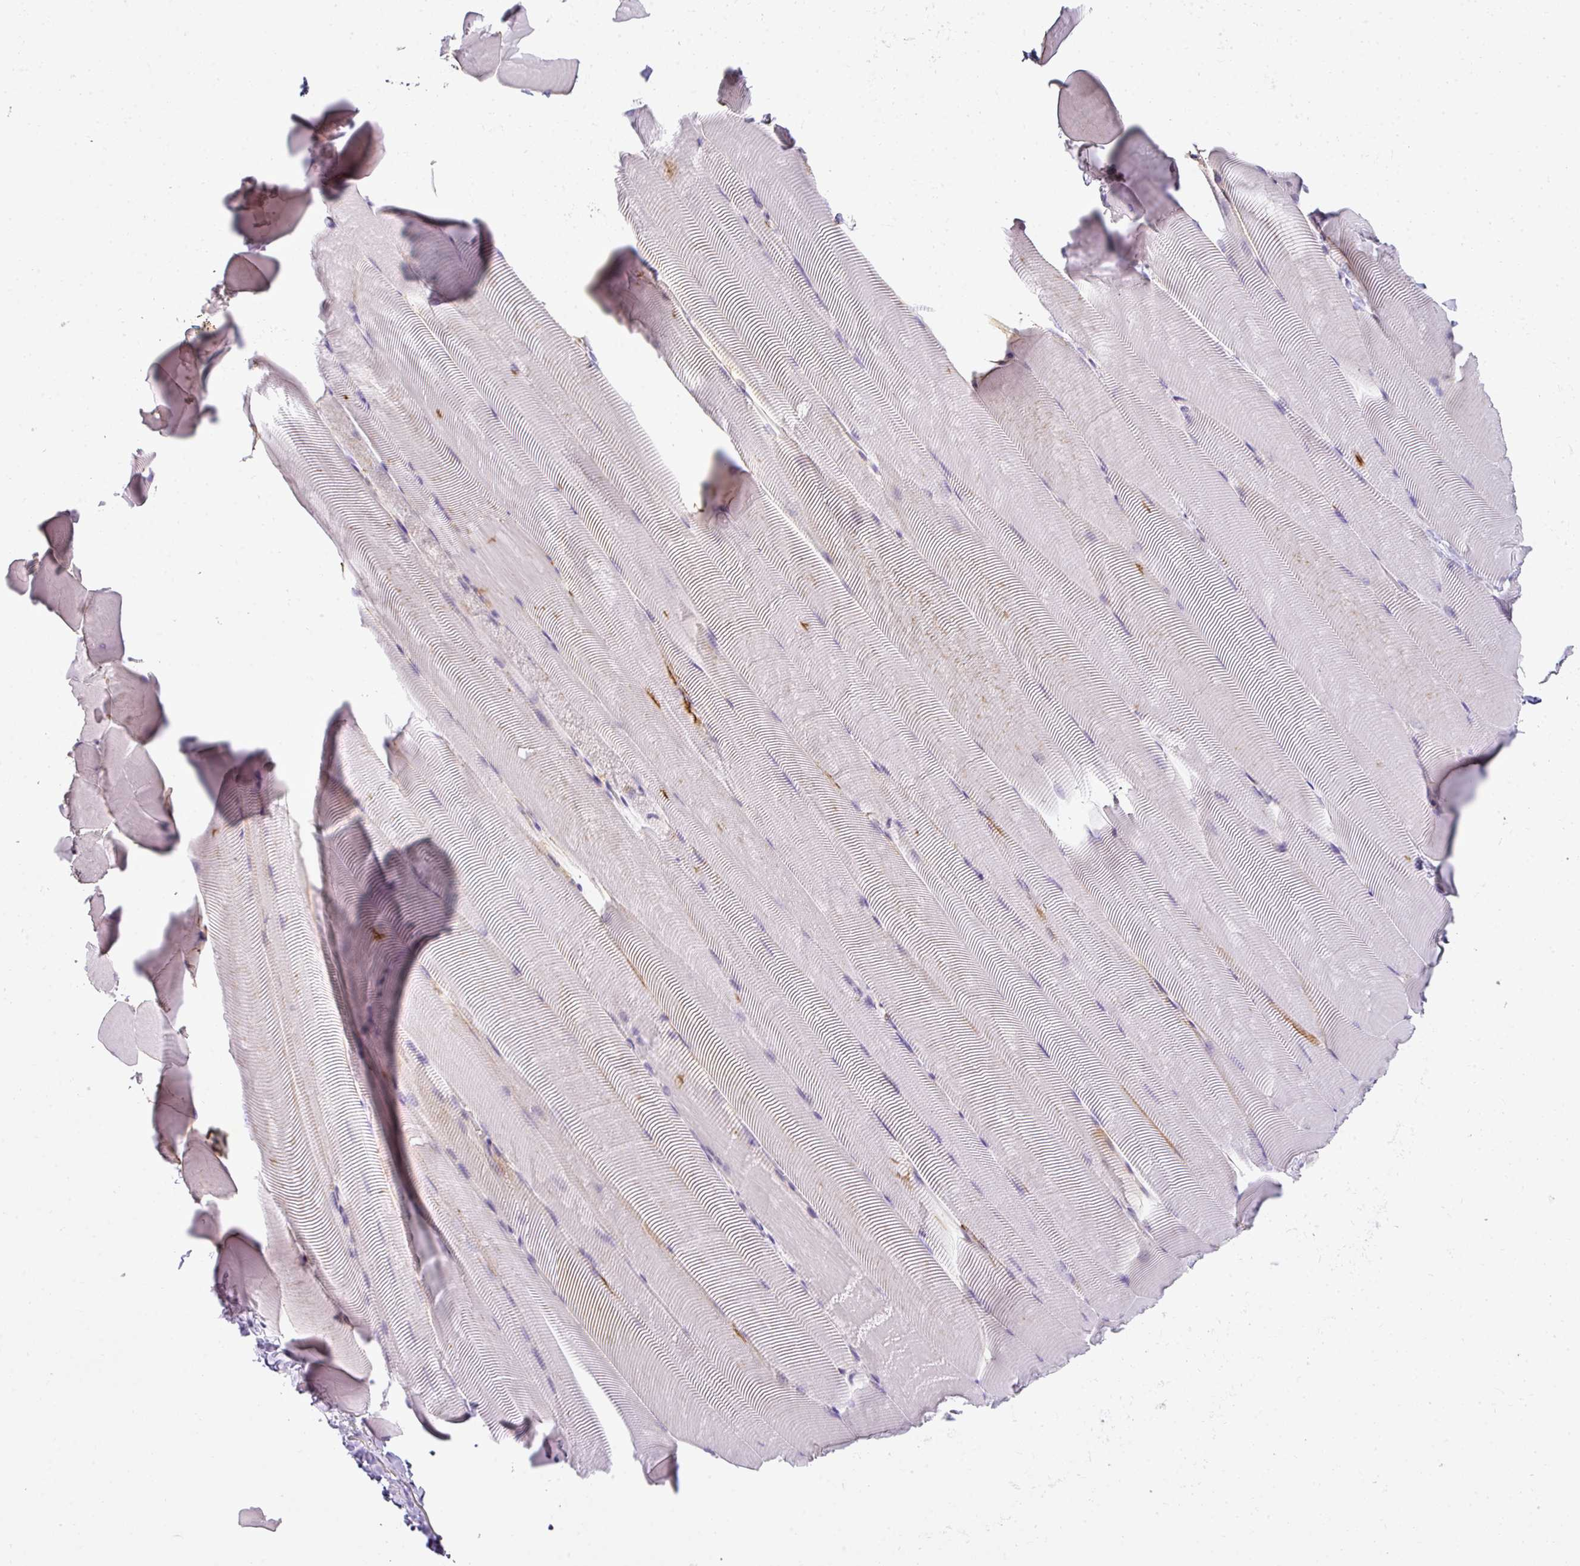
{"staining": {"intensity": "negative", "quantity": "none", "location": "none"}, "tissue": "skeletal muscle", "cell_type": "Myocytes", "image_type": "normal", "snomed": [{"axis": "morphology", "description": "Normal tissue, NOS"}, {"axis": "topography", "description": "Skeletal muscle"}], "caption": "IHC histopathology image of unremarkable skeletal muscle stained for a protein (brown), which reveals no positivity in myocytes.", "gene": "STAT5A", "patient": {"sex": "male", "age": 25}}